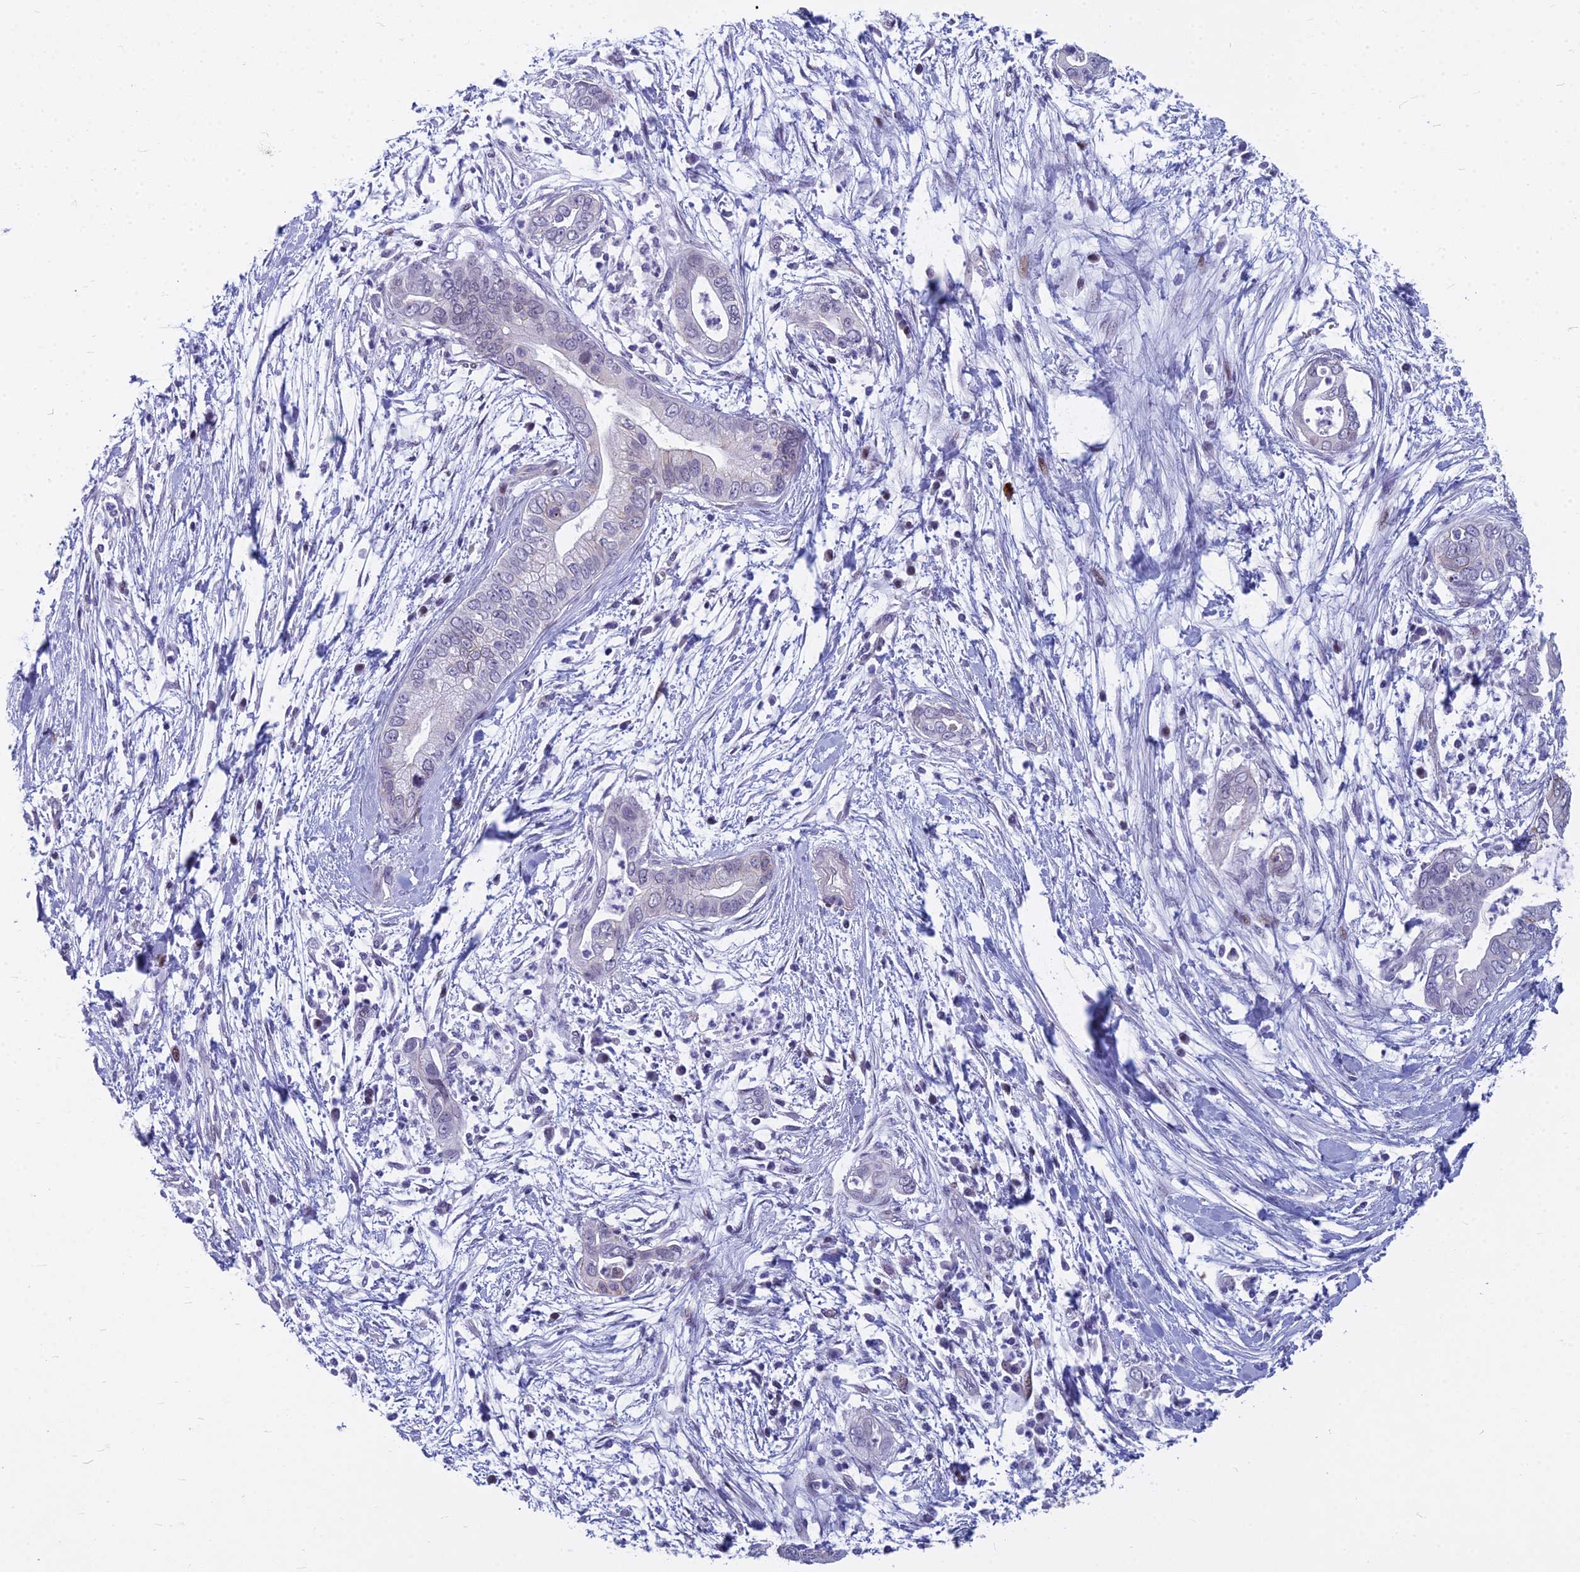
{"staining": {"intensity": "negative", "quantity": "none", "location": "none"}, "tissue": "pancreatic cancer", "cell_type": "Tumor cells", "image_type": "cancer", "snomed": [{"axis": "morphology", "description": "Adenocarcinoma, NOS"}, {"axis": "topography", "description": "Pancreas"}], "caption": "An immunohistochemistry photomicrograph of pancreatic cancer (adenocarcinoma) is shown. There is no staining in tumor cells of pancreatic cancer (adenocarcinoma).", "gene": "MYBPC2", "patient": {"sex": "male", "age": 75}}